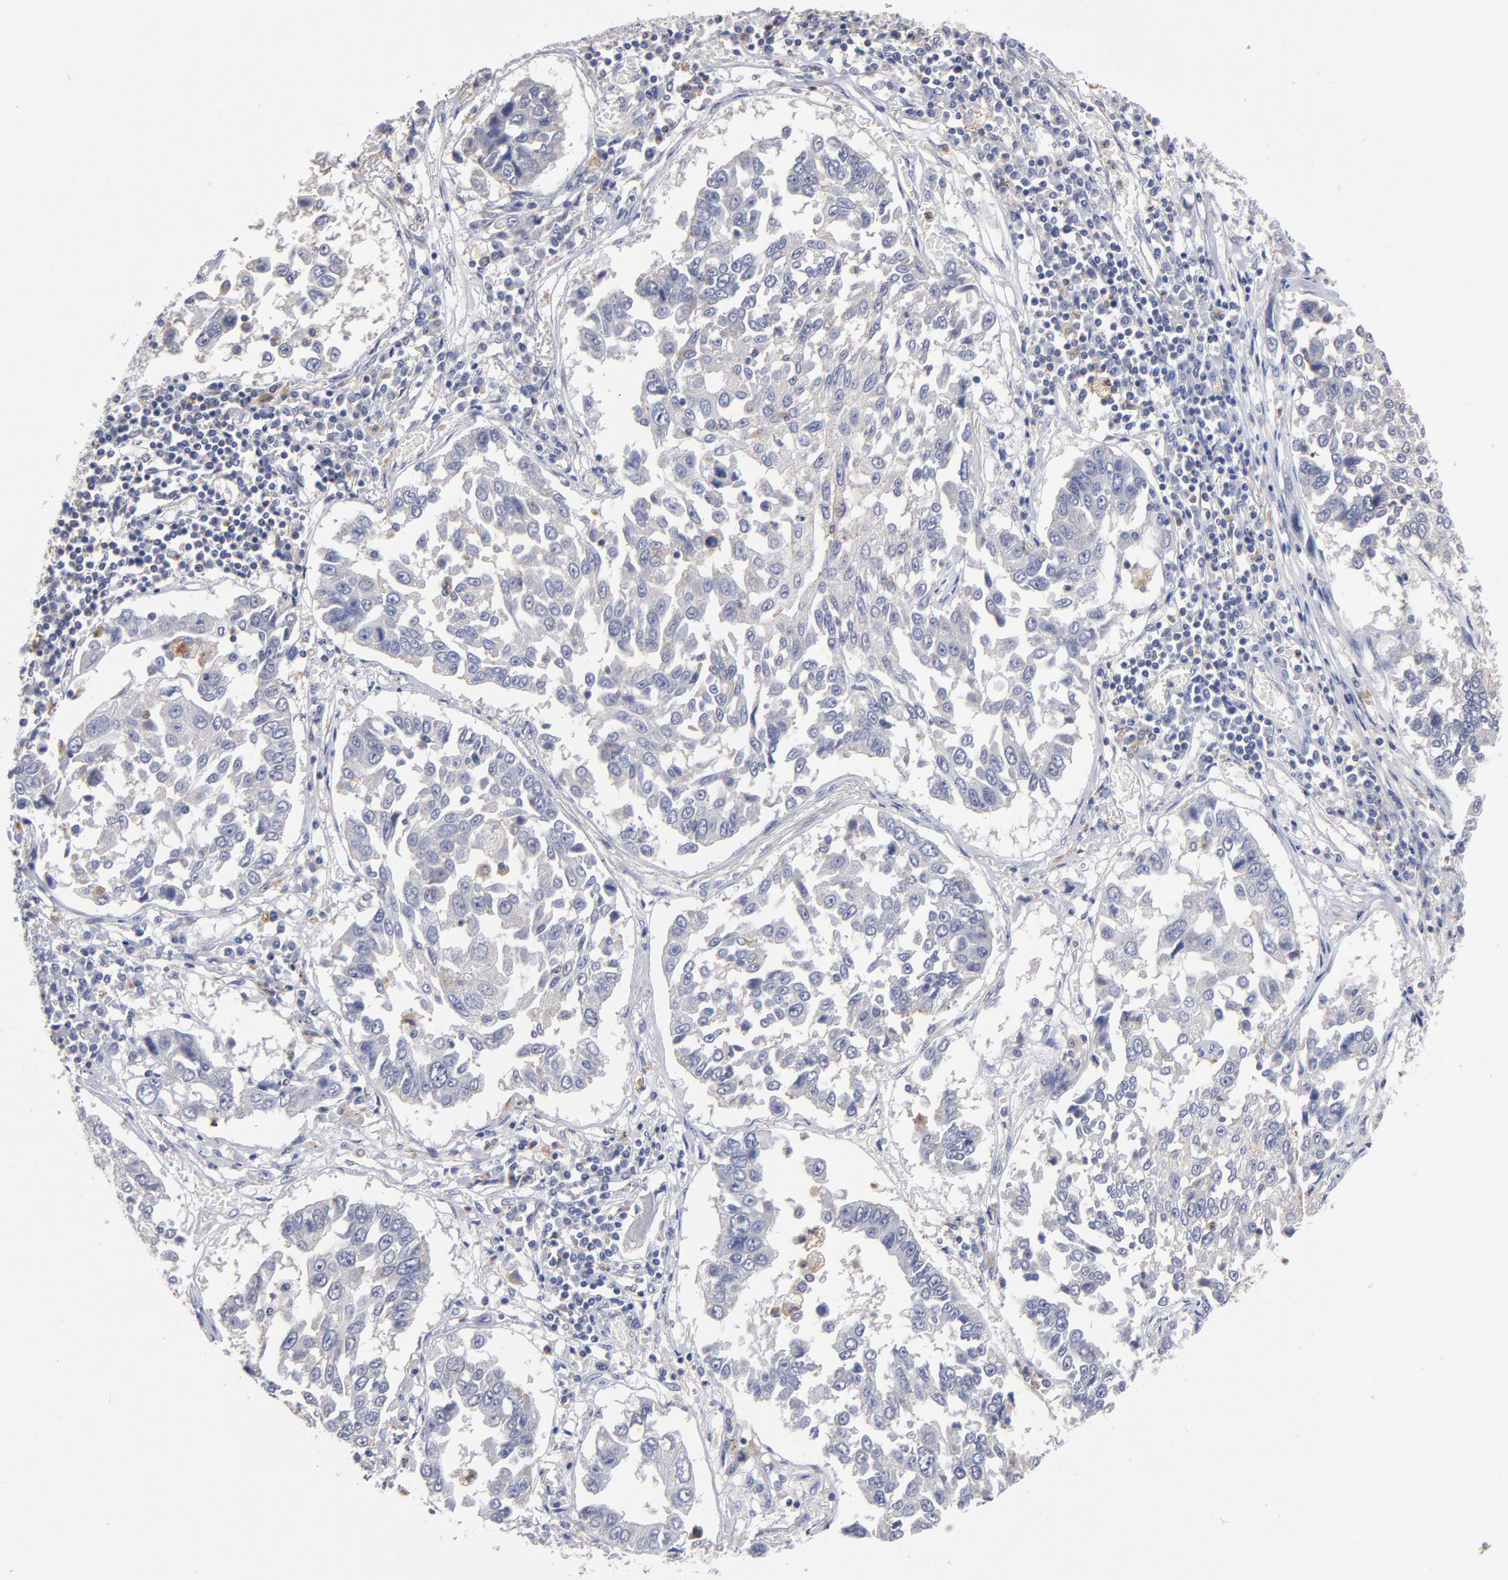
{"staining": {"intensity": "negative", "quantity": "none", "location": "none"}, "tissue": "lung cancer", "cell_type": "Tumor cells", "image_type": "cancer", "snomed": [{"axis": "morphology", "description": "Squamous cell carcinoma, NOS"}, {"axis": "topography", "description": "Lung"}], "caption": "This is an immunohistochemistry (IHC) photomicrograph of human lung cancer (squamous cell carcinoma). There is no expression in tumor cells.", "gene": "RRAGB", "patient": {"sex": "male", "age": 71}}